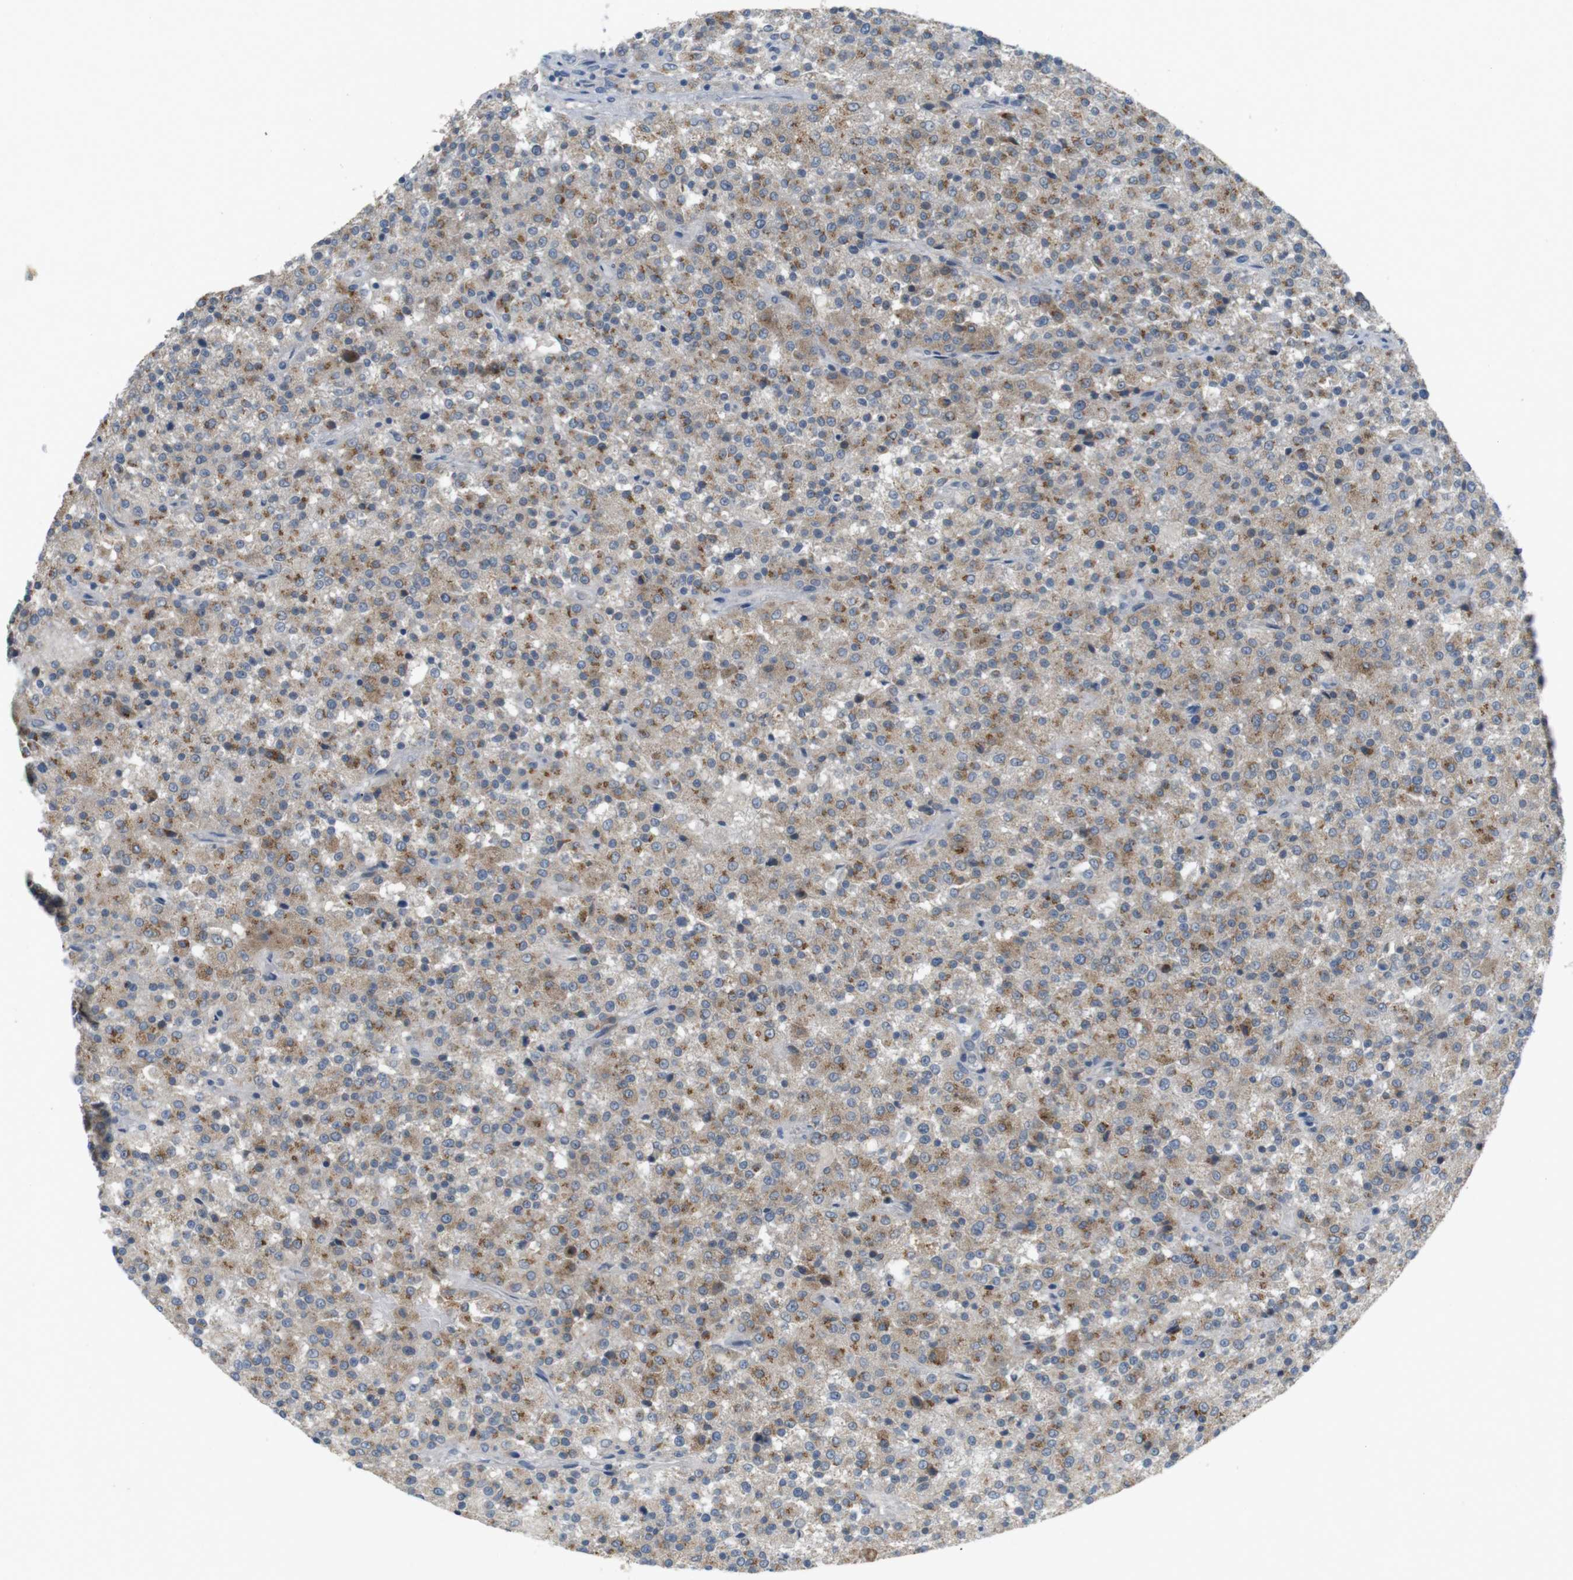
{"staining": {"intensity": "moderate", "quantity": ">75%", "location": "cytoplasmic/membranous"}, "tissue": "testis cancer", "cell_type": "Tumor cells", "image_type": "cancer", "snomed": [{"axis": "morphology", "description": "Seminoma, NOS"}, {"axis": "topography", "description": "Testis"}], "caption": "Immunohistochemical staining of human testis cancer (seminoma) reveals medium levels of moderate cytoplasmic/membranous staining in approximately >75% of tumor cells.", "gene": "YIPF3", "patient": {"sex": "male", "age": 59}}